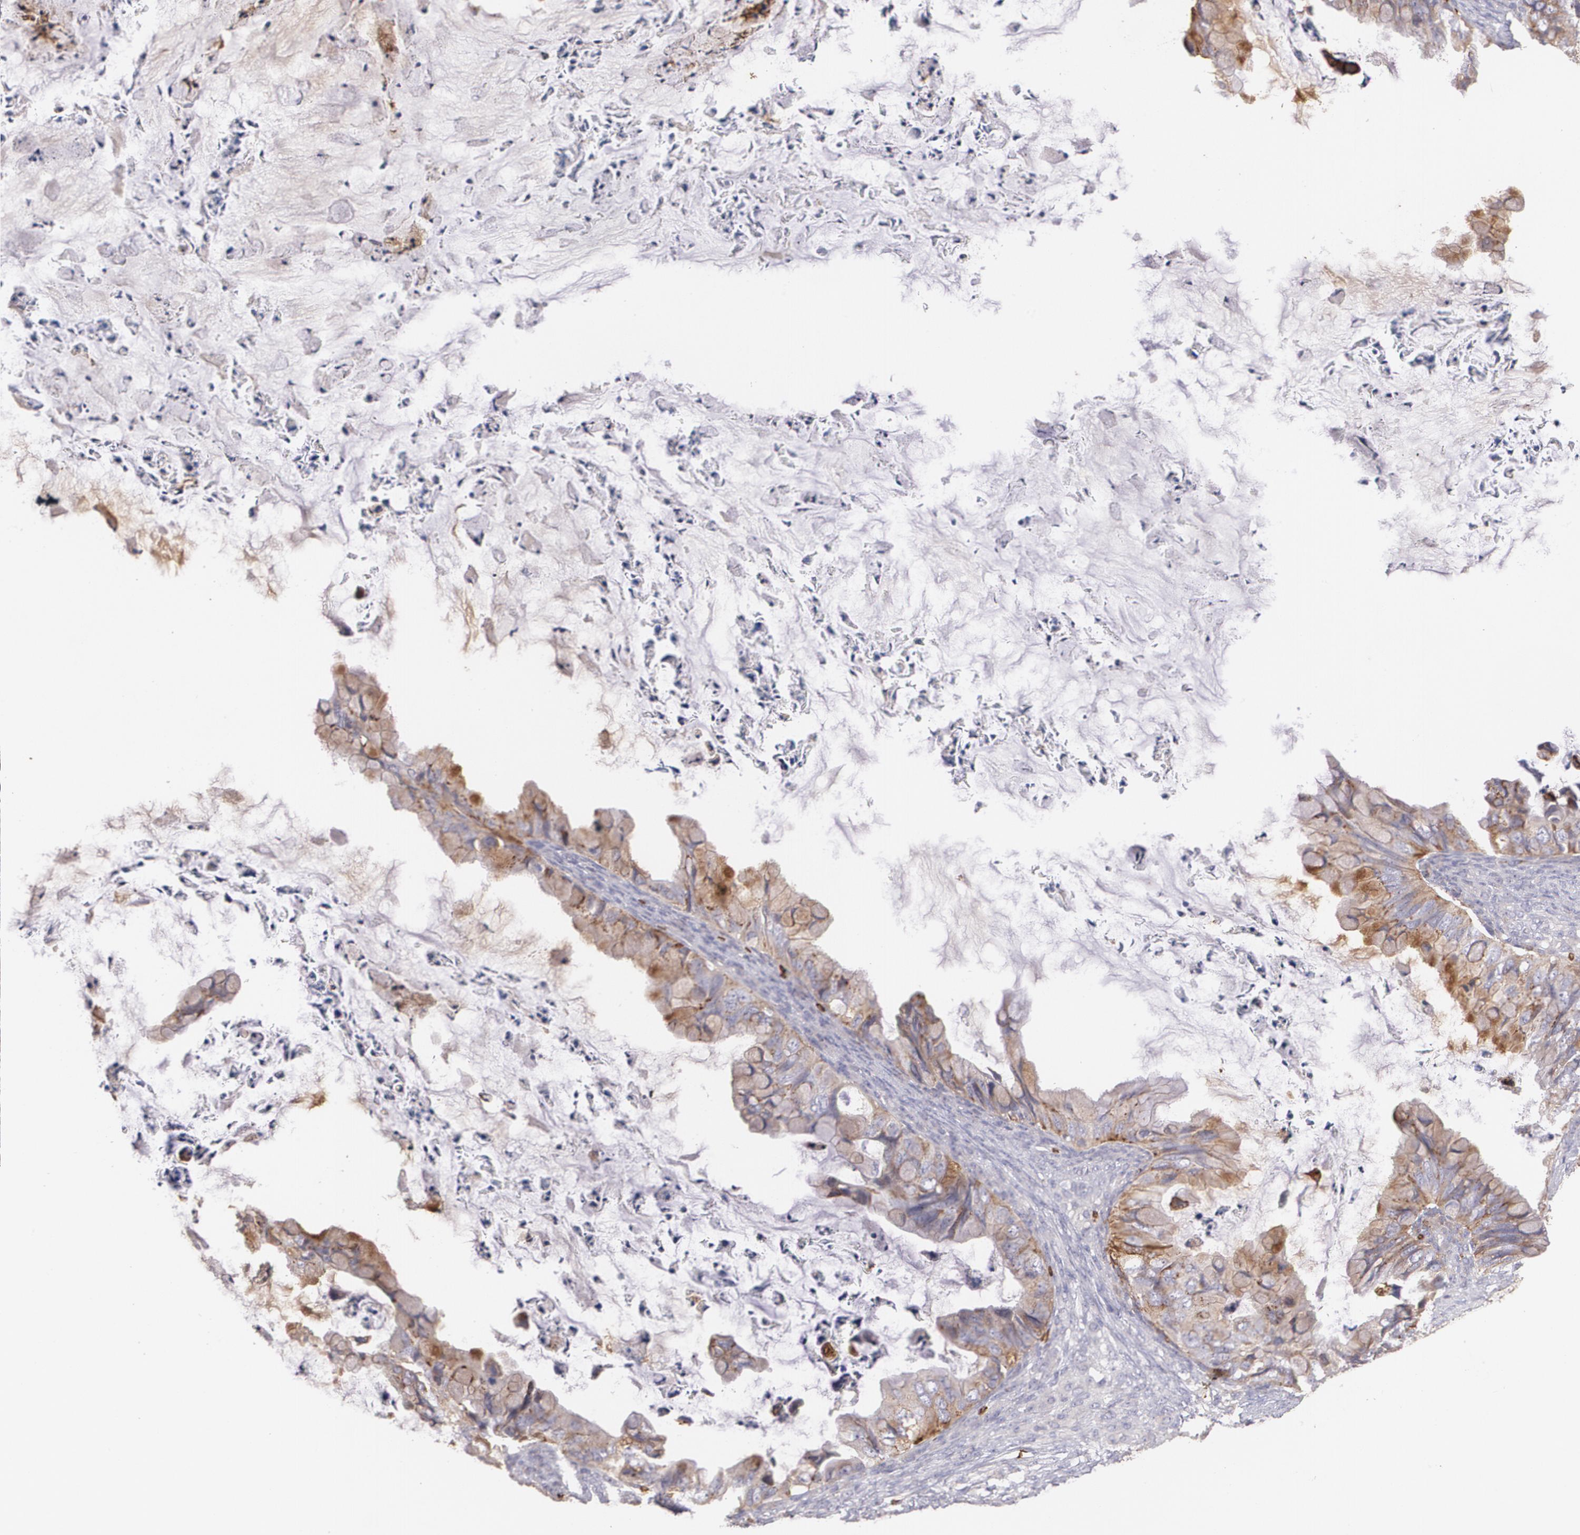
{"staining": {"intensity": "moderate", "quantity": ">75%", "location": "cytoplasmic/membranous"}, "tissue": "ovarian cancer", "cell_type": "Tumor cells", "image_type": "cancer", "snomed": [{"axis": "morphology", "description": "Cystadenocarcinoma, mucinous, NOS"}, {"axis": "topography", "description": "Ovary"}], "caption": "Mucinous cystadenocarcinoma (ovarian) was stained to show a protein in brown. There is medium levels of moderate cytoplasmic/membranous expression in approximately >75% of tumor cells. The protein is shown in brown color, while the nuclei are stained blue.", "gene": "SLC2A1", "patient": {"sex": "female", "age": 36}}